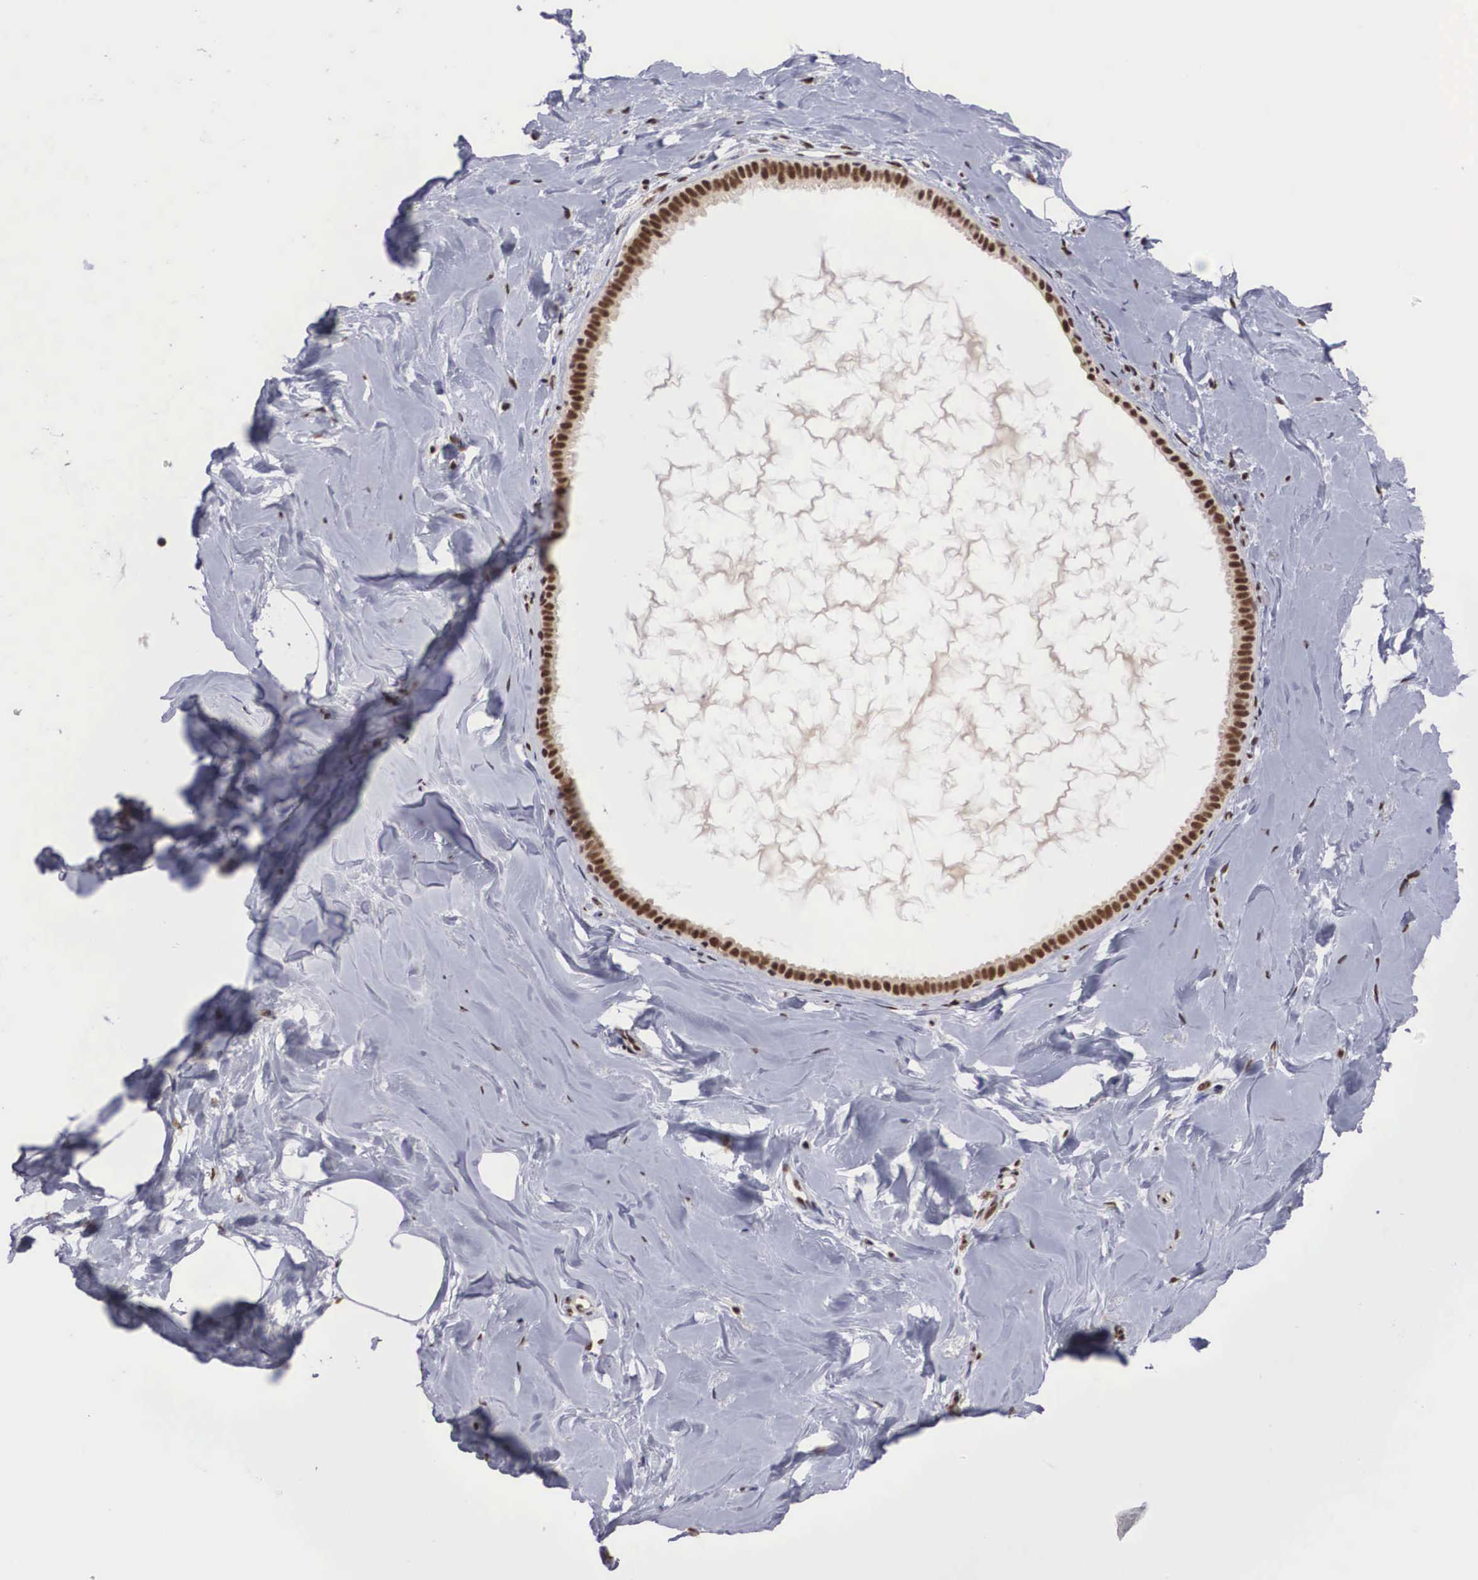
{"staining": {"intensity": "strong", "quantity": ">75%", "location": "nuclear"}, "tissue": "breast", "cell_type": "Adipocytes", "image_type": "normal", "snomed": [{"axis": "morphology", "description": "Normal tissue, NOS"}, {"axis": "topography", "description": "Breast"}], "caption": "Immunohistochemistry of benign breast reveals high levels of strong nuclear expression in about >75% of adipocytes.", "gene": "HTATSF1", "patient": {"sex": "female", "age": 54}}